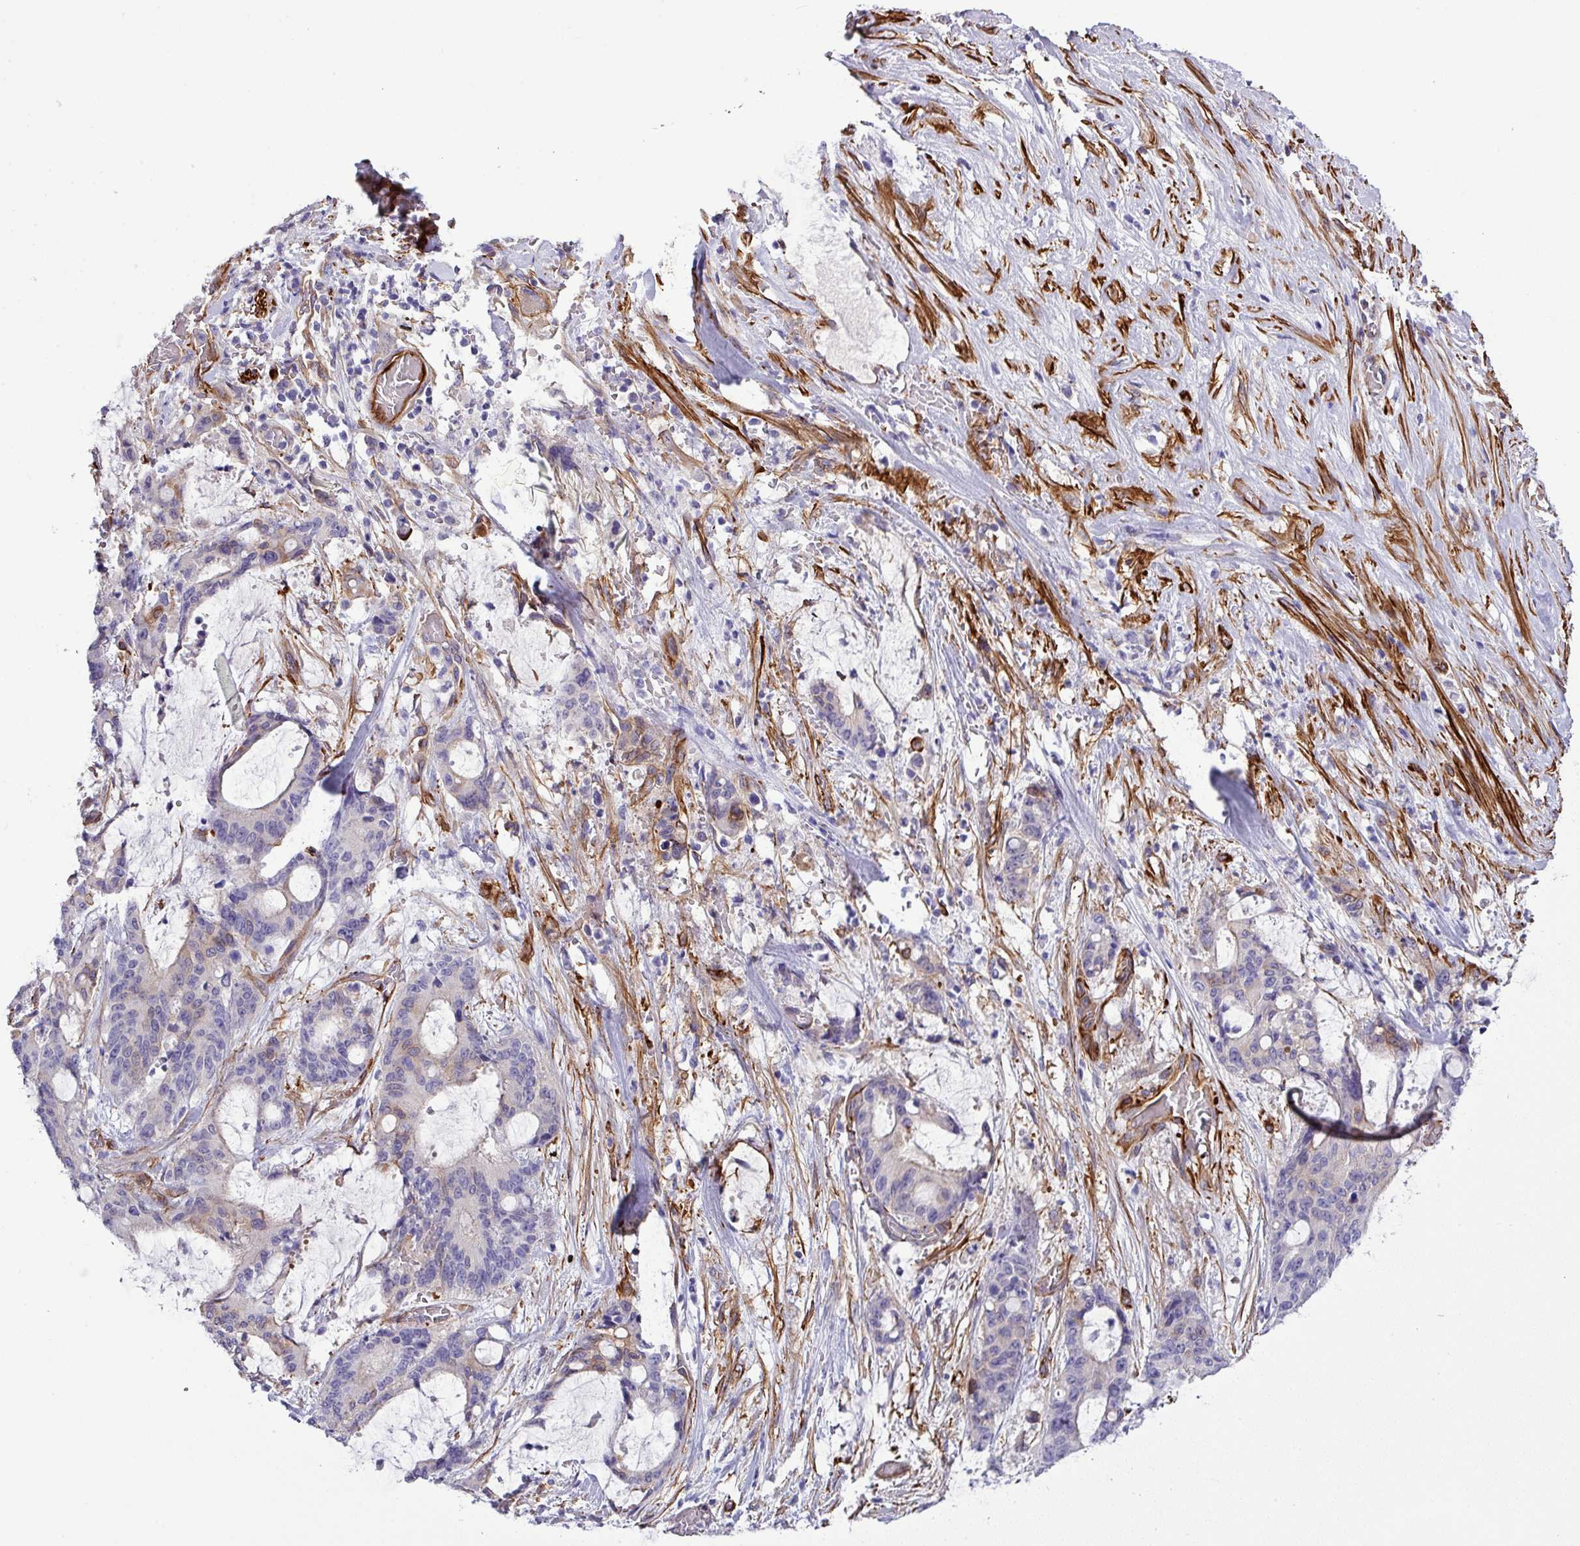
{"staining": {"intensity": "moderate", "quantity": "<25%", "location": "cytoplasmic/membranous"}, "tissue": "liver cancer", "cell_type": "Tumor cells", "image_type": "cancer", "snomed": [{"axis": "morphology", "description": "Normal tissue, NOS"}, {"axis": "morphology", "description": "Cholangiocarcinoma"}, {"axis": "topography", "description": "Liver"}, {"axis": "topography", "description": "Peripheral nerve tissue"}], "caption": "Protein expression analysis of human cholangiocarcinoma (liver) reveals moderate cytoplasmic/membranous staining in approximately <25% of tumor cells.", "gene": "PARD6A", "patient": {"sex": "female", "age": 73}}